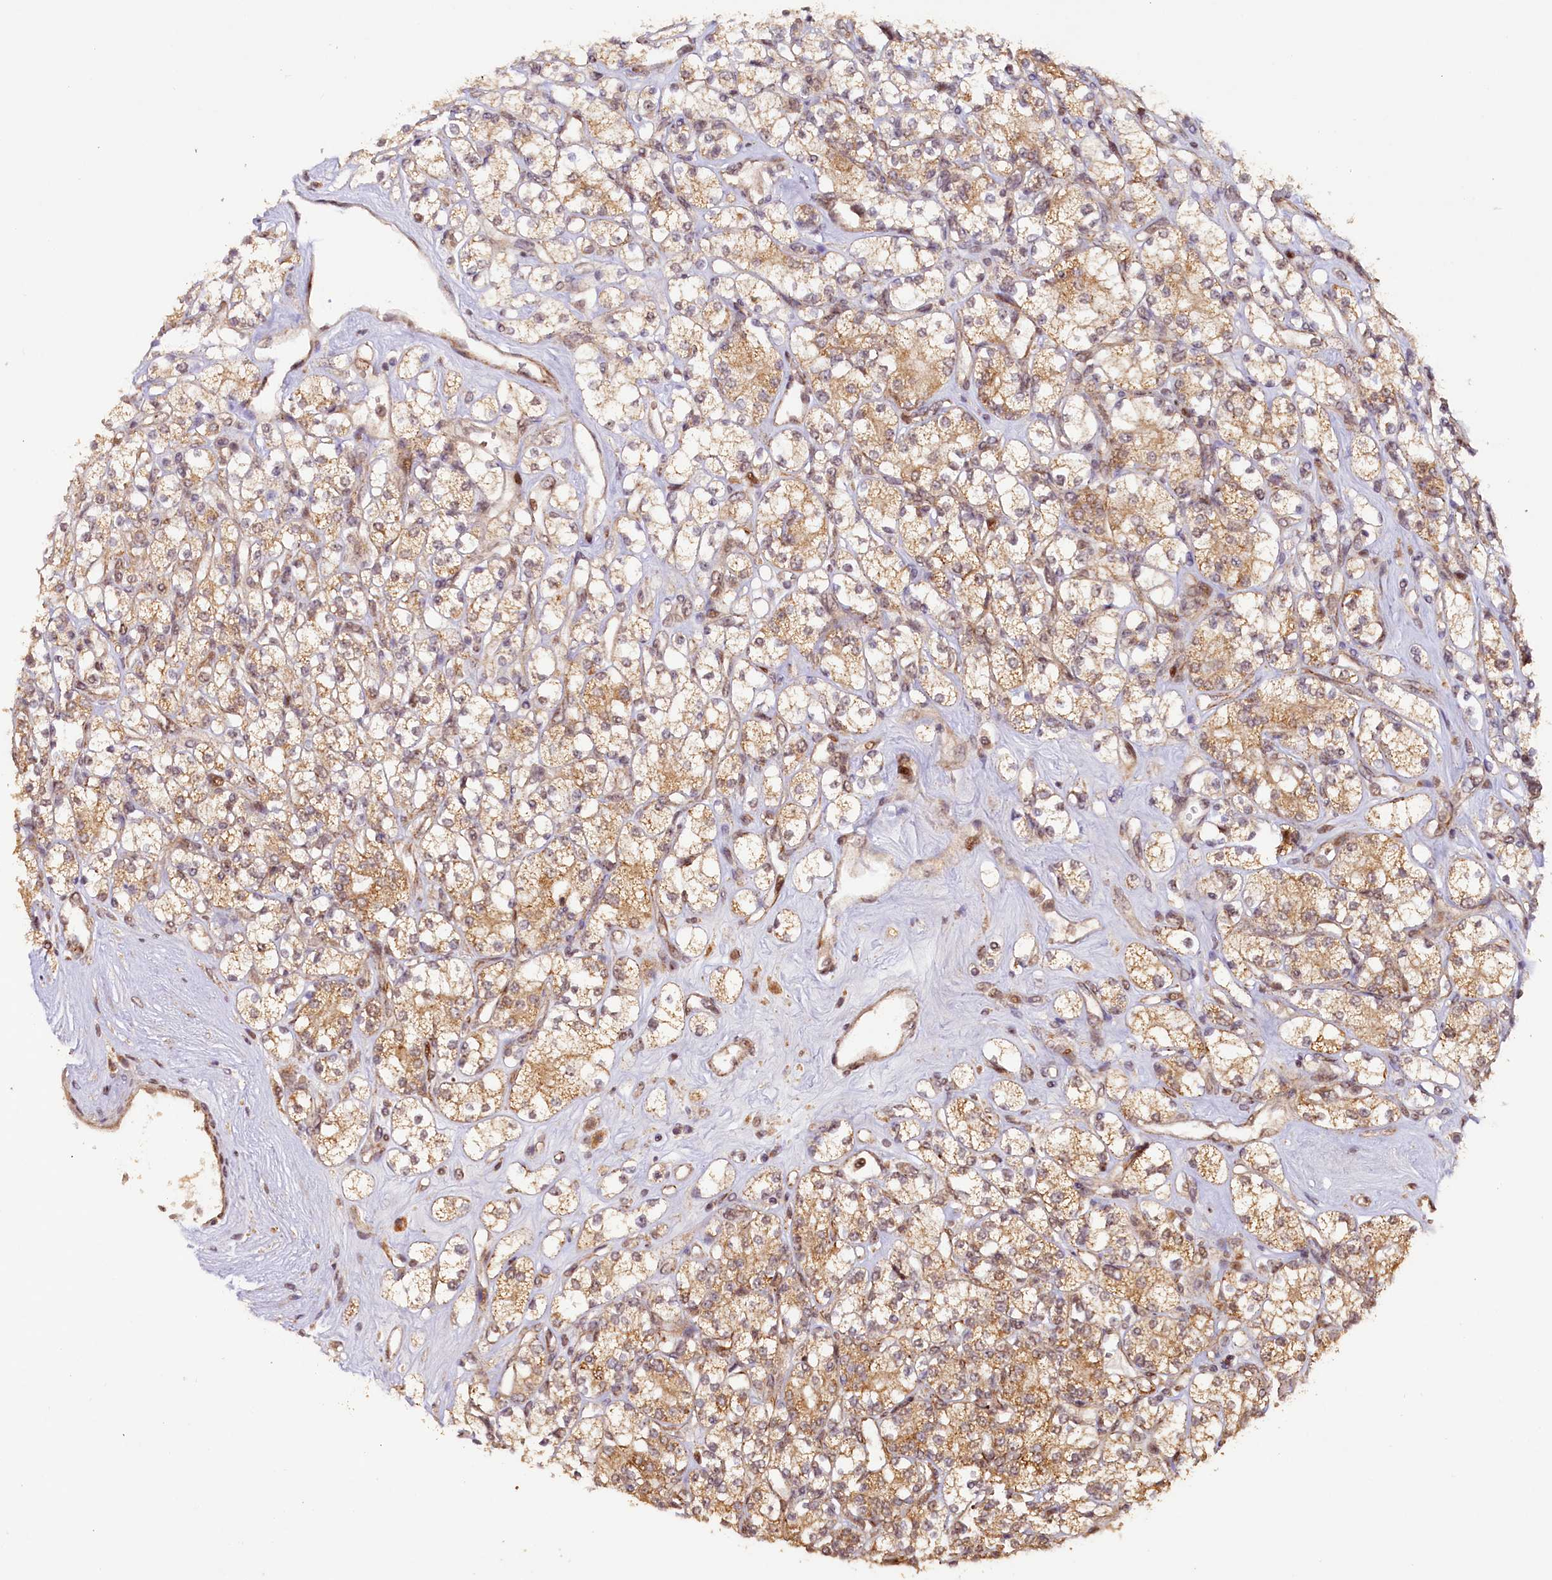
{"staining": {"intensity": "moderate", "quantity": ">75%", "location": "cytoplasmic/membranous"}, "tissue": "renal cancer", "cell_type": "Tumor cells", "image_type": "cancer", "snomed": [{"axis": "morphology", "description": "Adenocarcinoma, NOS"}, {"axis": "topography", "description": "Kidney"}], "caption": "Tumor cells display medium levels of moderate cytoplasmic/membranous positivity in about >75% of cells in renal adenocarcinoma.", "gene": "SHPRH", "patient": {"sex": "male", "age": 77}}